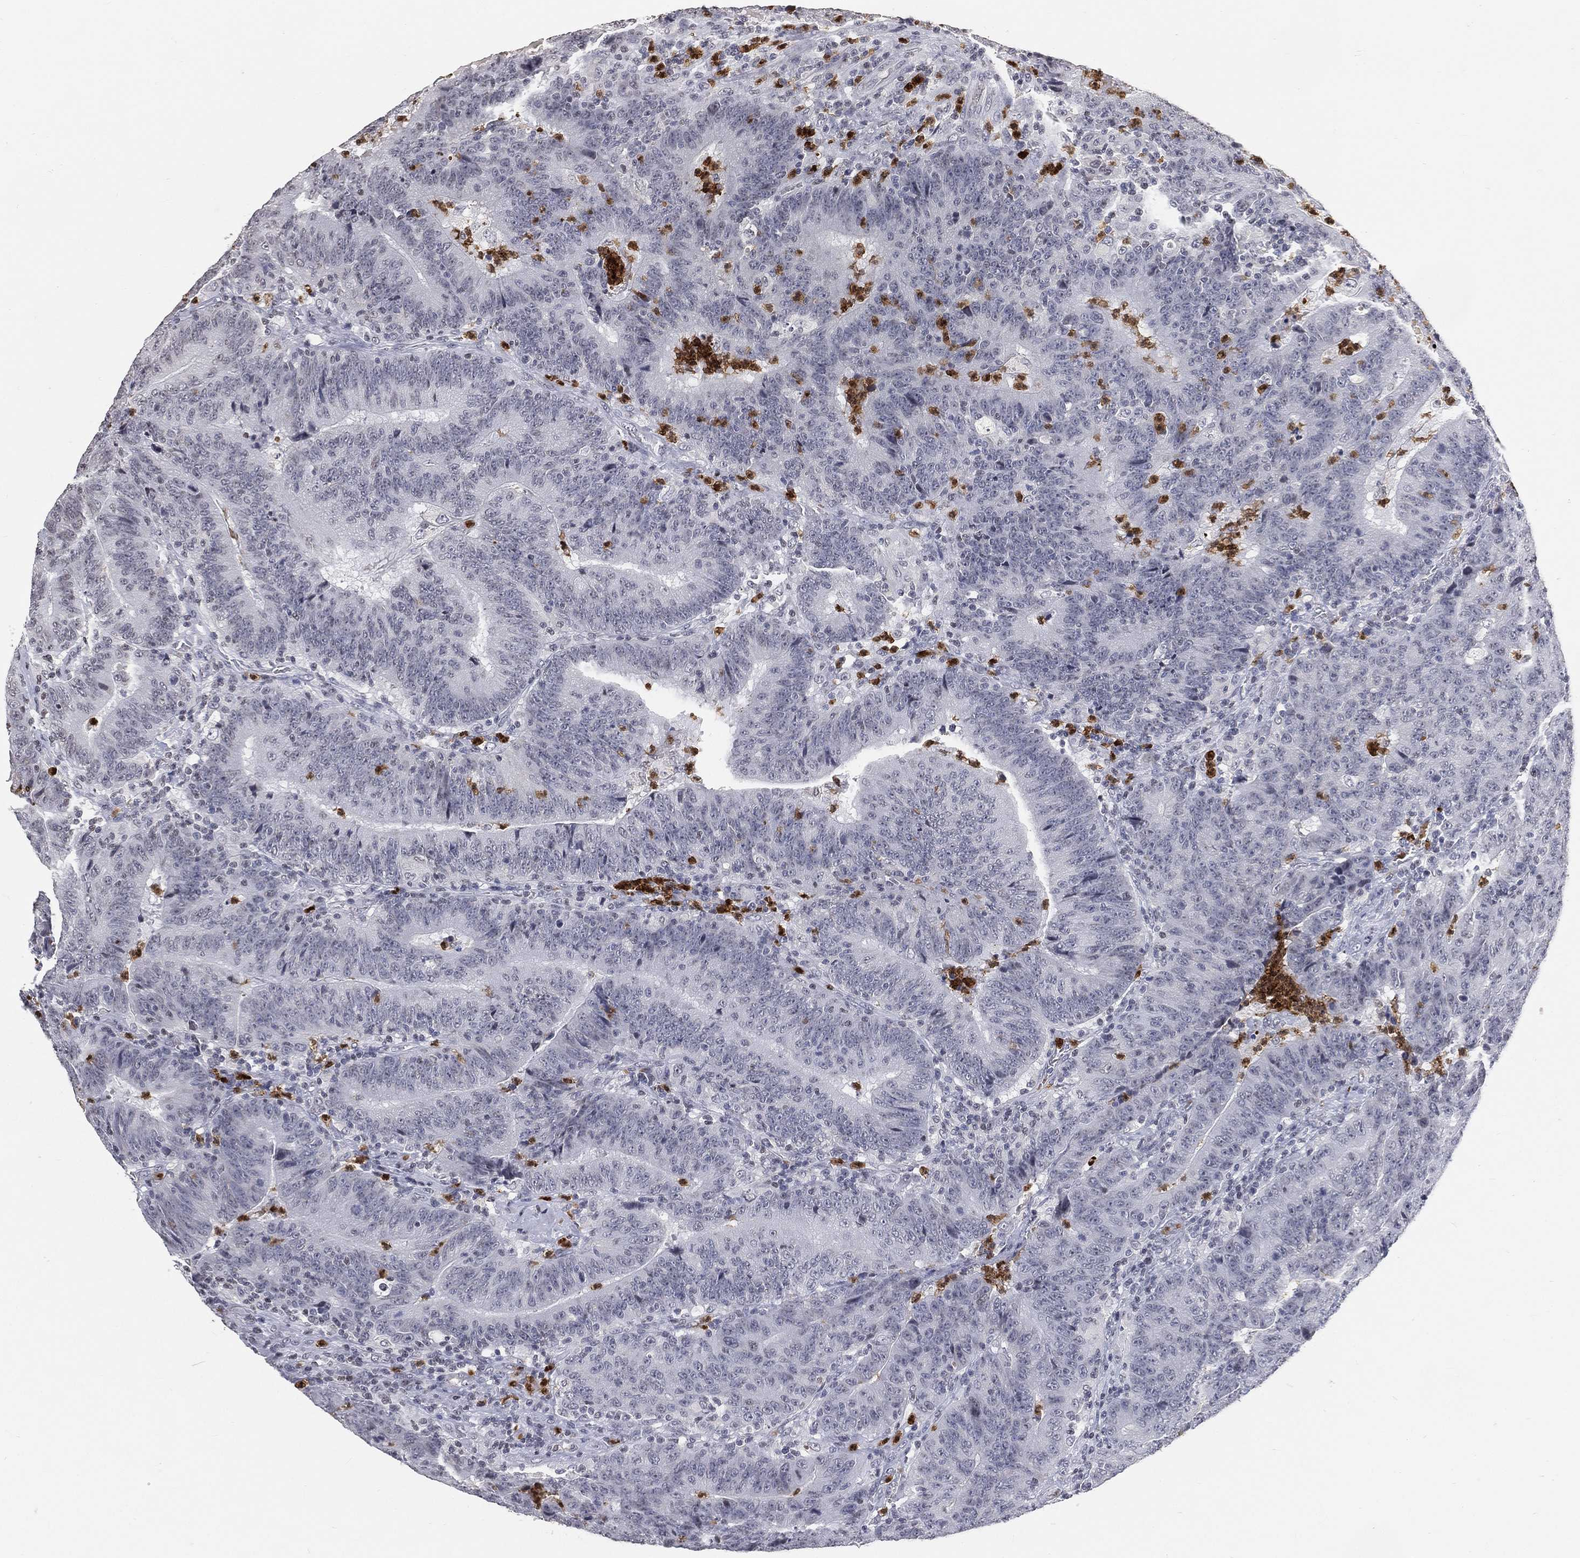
{"staining": {"intensity": "negative", "quantity": "none", "location": "none"}, "tissue": "colorectal cancer", "cell_type": "Tumor cells", "image_type": "cancer", "snomed": [{"axis": "morphology", "description": "Adenocarcinoma, NOS"}, {"axis": "topography", "description": "Colon"}], "caption": "Colorectal adenocarcinoma stained for a protein using IHC displays no expression tumor cells.", "gene": "ARG1", "patient": {"sex": "female", "age": 75}}